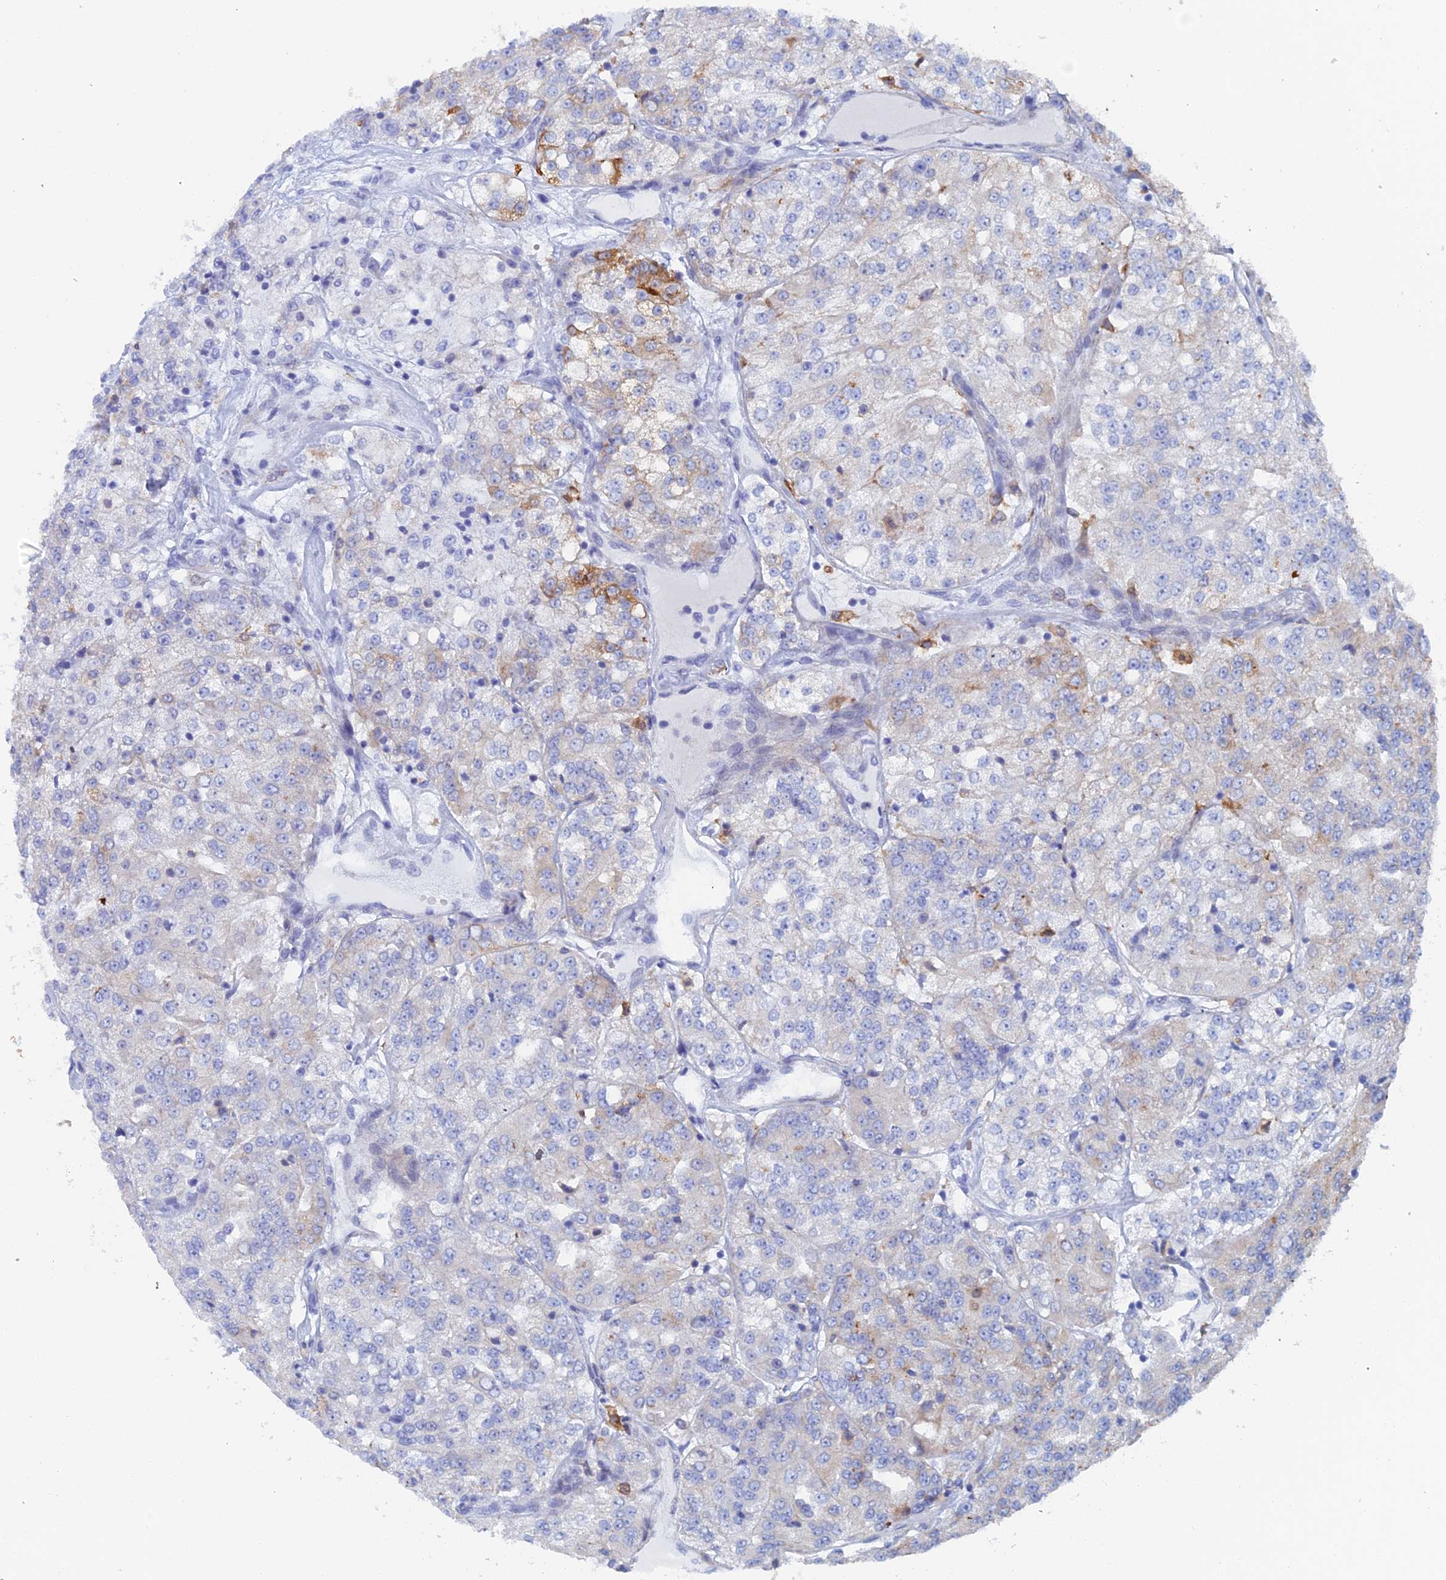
{"staining": {"intensity": "moderate", "quantity": "<25%", "location": "cytoplasmic/membranous"}, "tissue": "renal cancer", "cell_type": "Tumor cells", "image_type": "cancer", "snomed": [{"axis": "morphology", "description": "Adenocarcinoma, NOS"}, {"axis": "topography", "description": "Kidney"}], "caption": "Brown immunohistochemical staining in human adenocarcinoma (renal) reveals moderate cytoplasmic/membranous positivity in approximately <25% of tumor cells.", "gene": "COG7", "patient": {"sex": "female", "age": 63}}